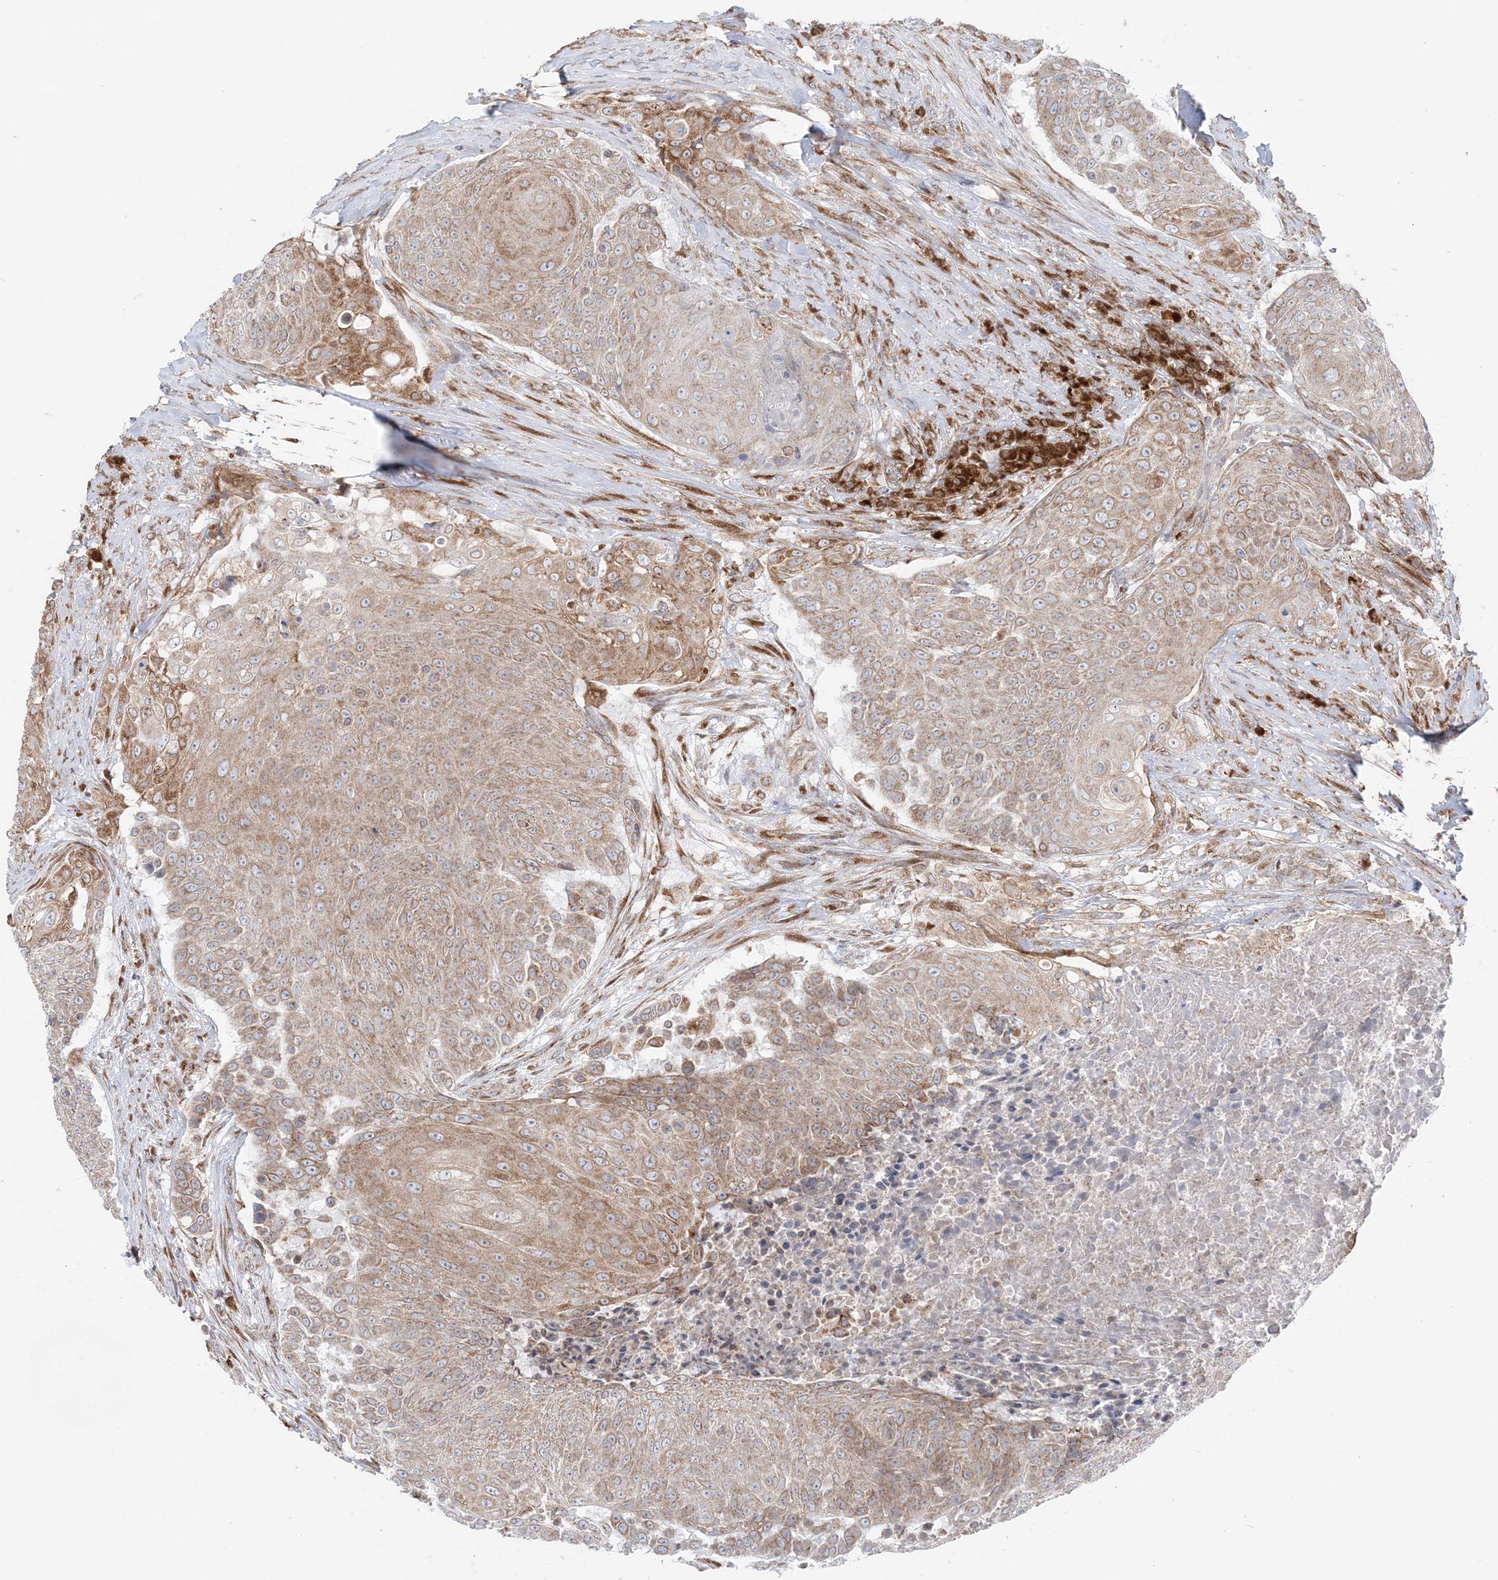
{"staining": {"intensity": "moderate", "quantity": ">75%", "location": "cytoplasmic/membranous"}, "tissue": "urothelial cancer", "cell_type": "Tumor cells", "image_type": "cancer", "snomed": [{"axis": "morphology", "description": "Urothelial carcinoma, High grade"}, {"axis": "topography", "description": "Urinary bladder"}], "caption": "Human urothelial cancer stained with a protein marker demonstrates moderate staining in tumor cells.", "gene": "TMED10", "patient": {"sex": "female", "age": 63}}